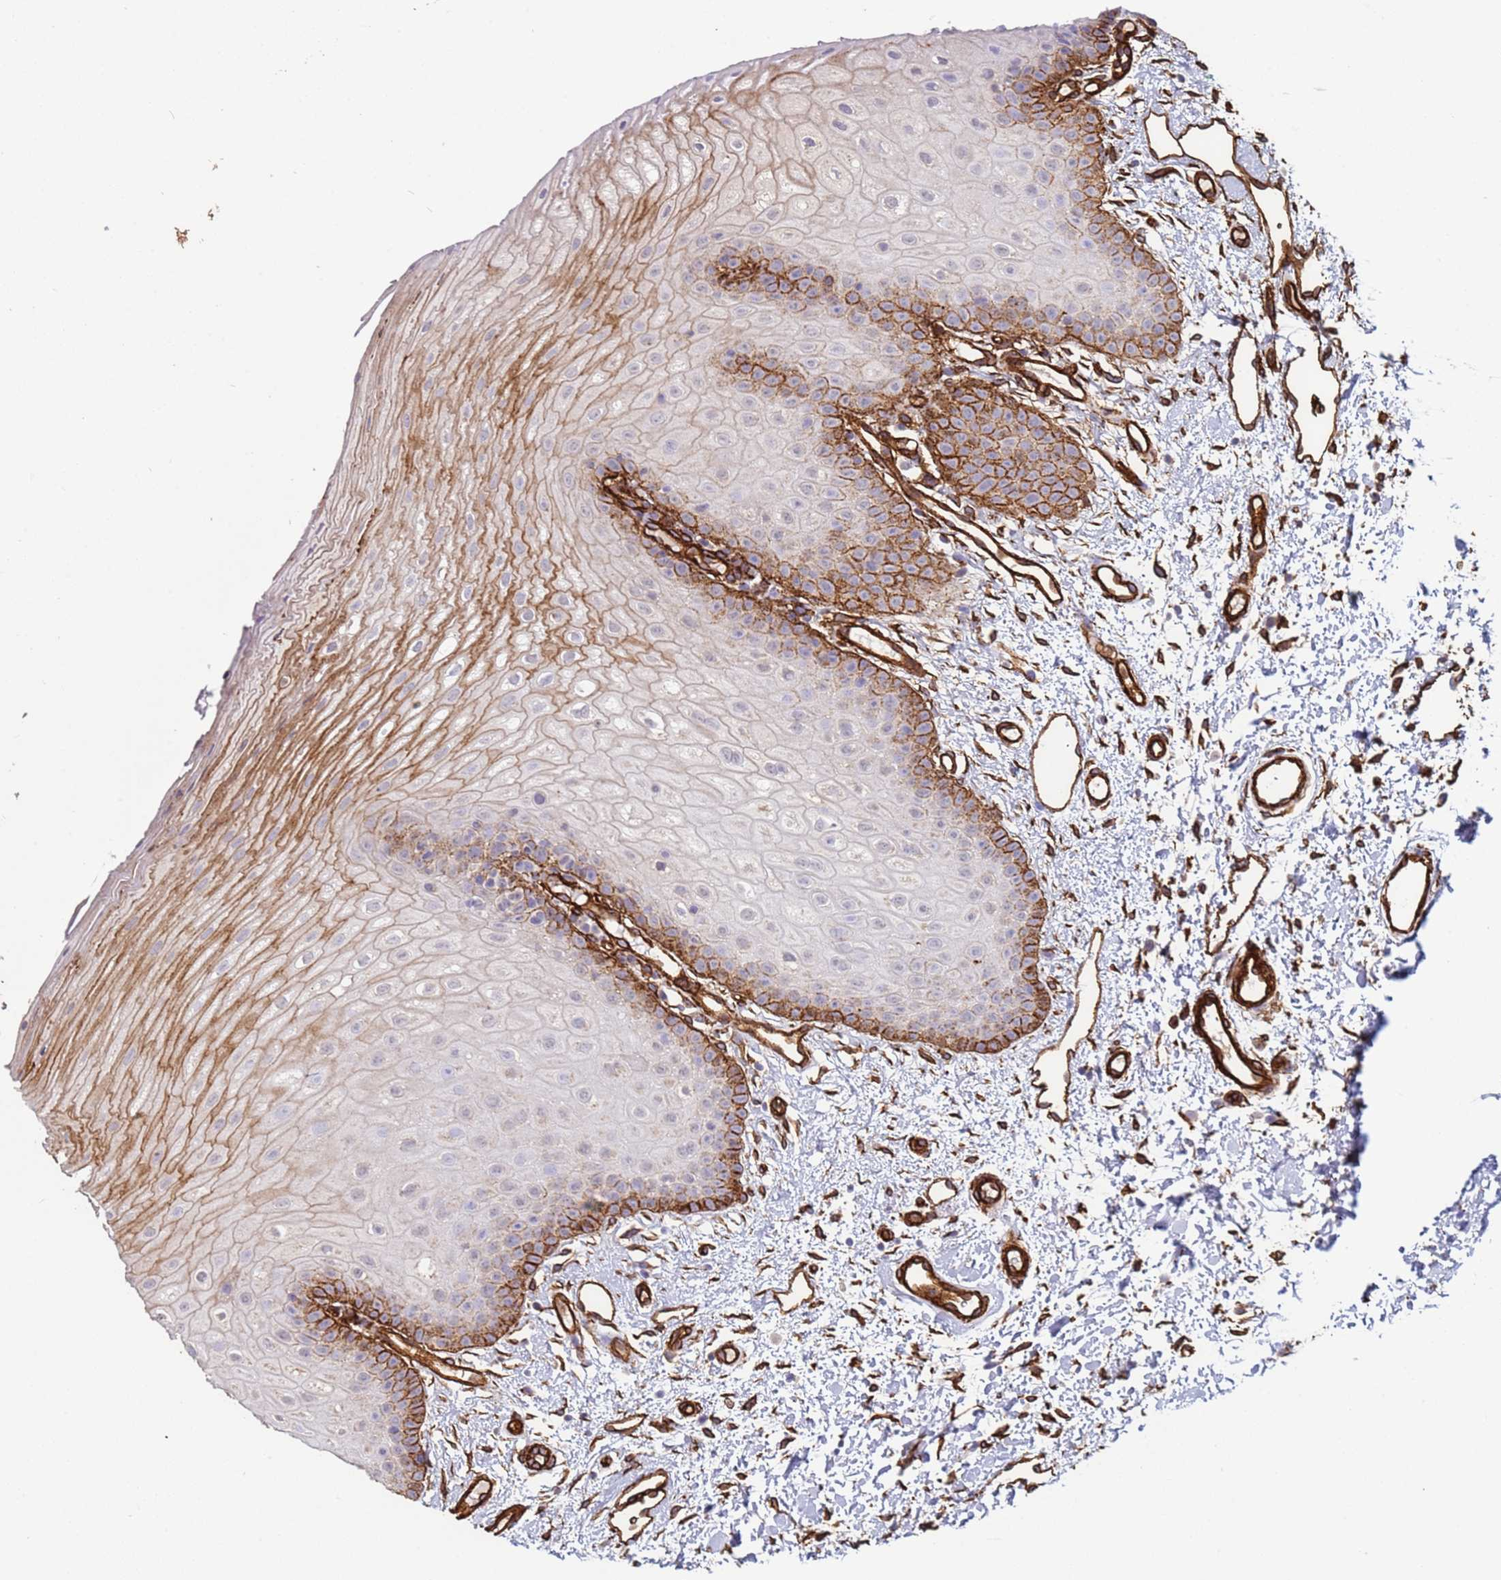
{"staining": {"intensity": "strong", "quantity": "25%-75%", "location": "cytoplasmic/membranous"}, "tissue": "oral mucosa", "cell_type": "Squamous epithelial cells", "image_type": "normal", "snomed": [{"axis": "morphology", "description": "Normal tissue, NOS"}, {"axis": "topography", "description": "Oral tissue"}], "caption": "Strong cytoplasmic/membranous staining for a protein is appreciated in approximately 25%-75% of squamous epithelial cells of benign oral mucosa using IHC.", "gene": "GASK1A", "patient": {"sex": "female", "age": 67}}